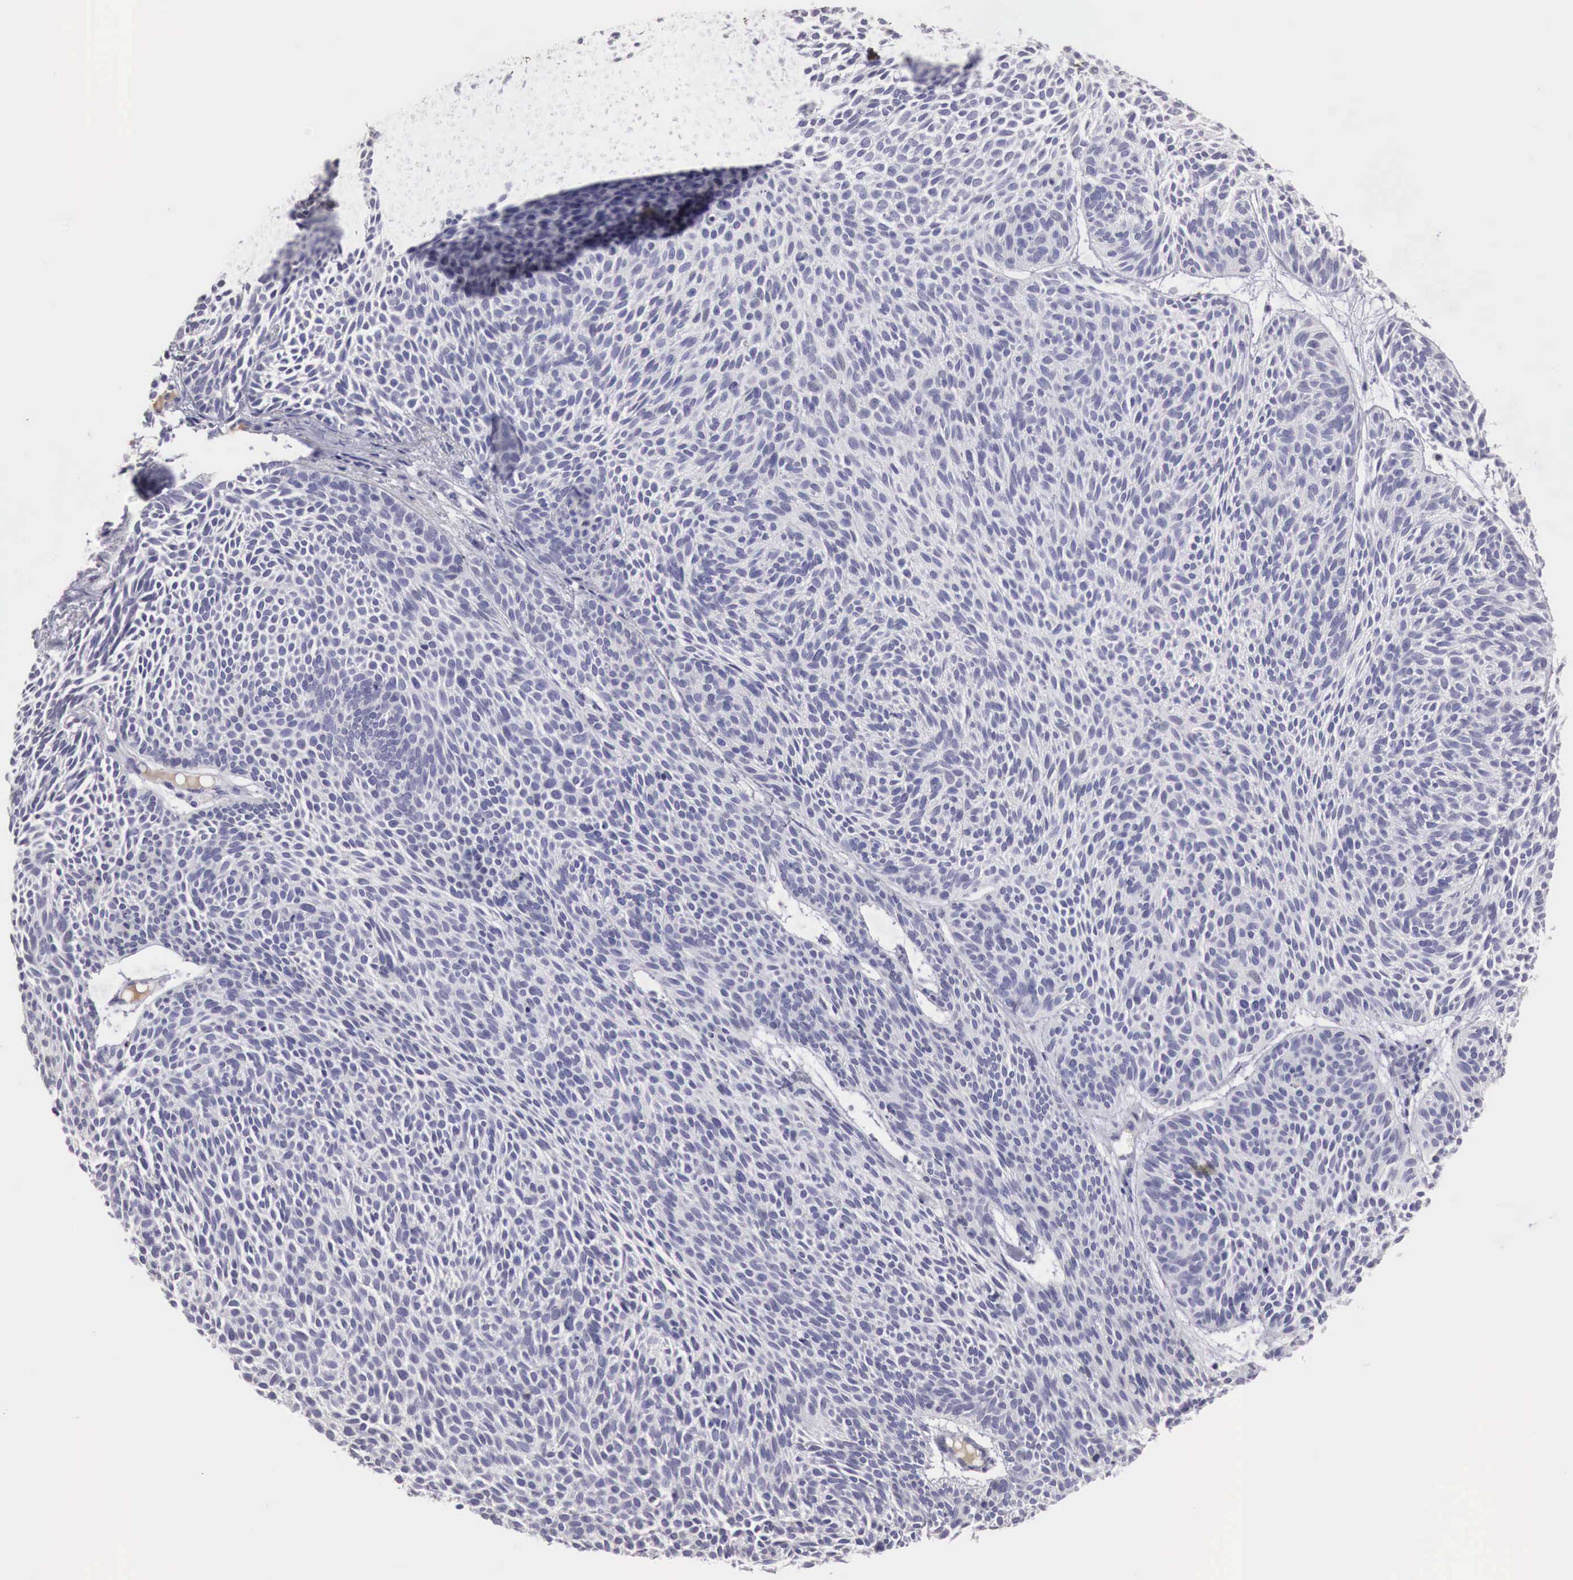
{"staining": {"intensity": "negative", "quantity": "none", "location": "none"}, "tissue": "skin cancer", "cell_type": "Tumor cells", "image_type": "cancer", "snomed": [{"axis": "morphology", "description": "Basal cell carcinoma"}, {"axis": "topography", "description": "Skin"}], "caption": "IHC image of neoplastic tissue: skin cancer stained with DAB (3,3'-diaminobenzidine) exhibits no significant protein expression in tumor cells. (Immunohistochemistry (ihc), brightfield microscopy, high magnification).", "gene": "XPNPEP2", "patient": {"sex": "male", "age": 84}}